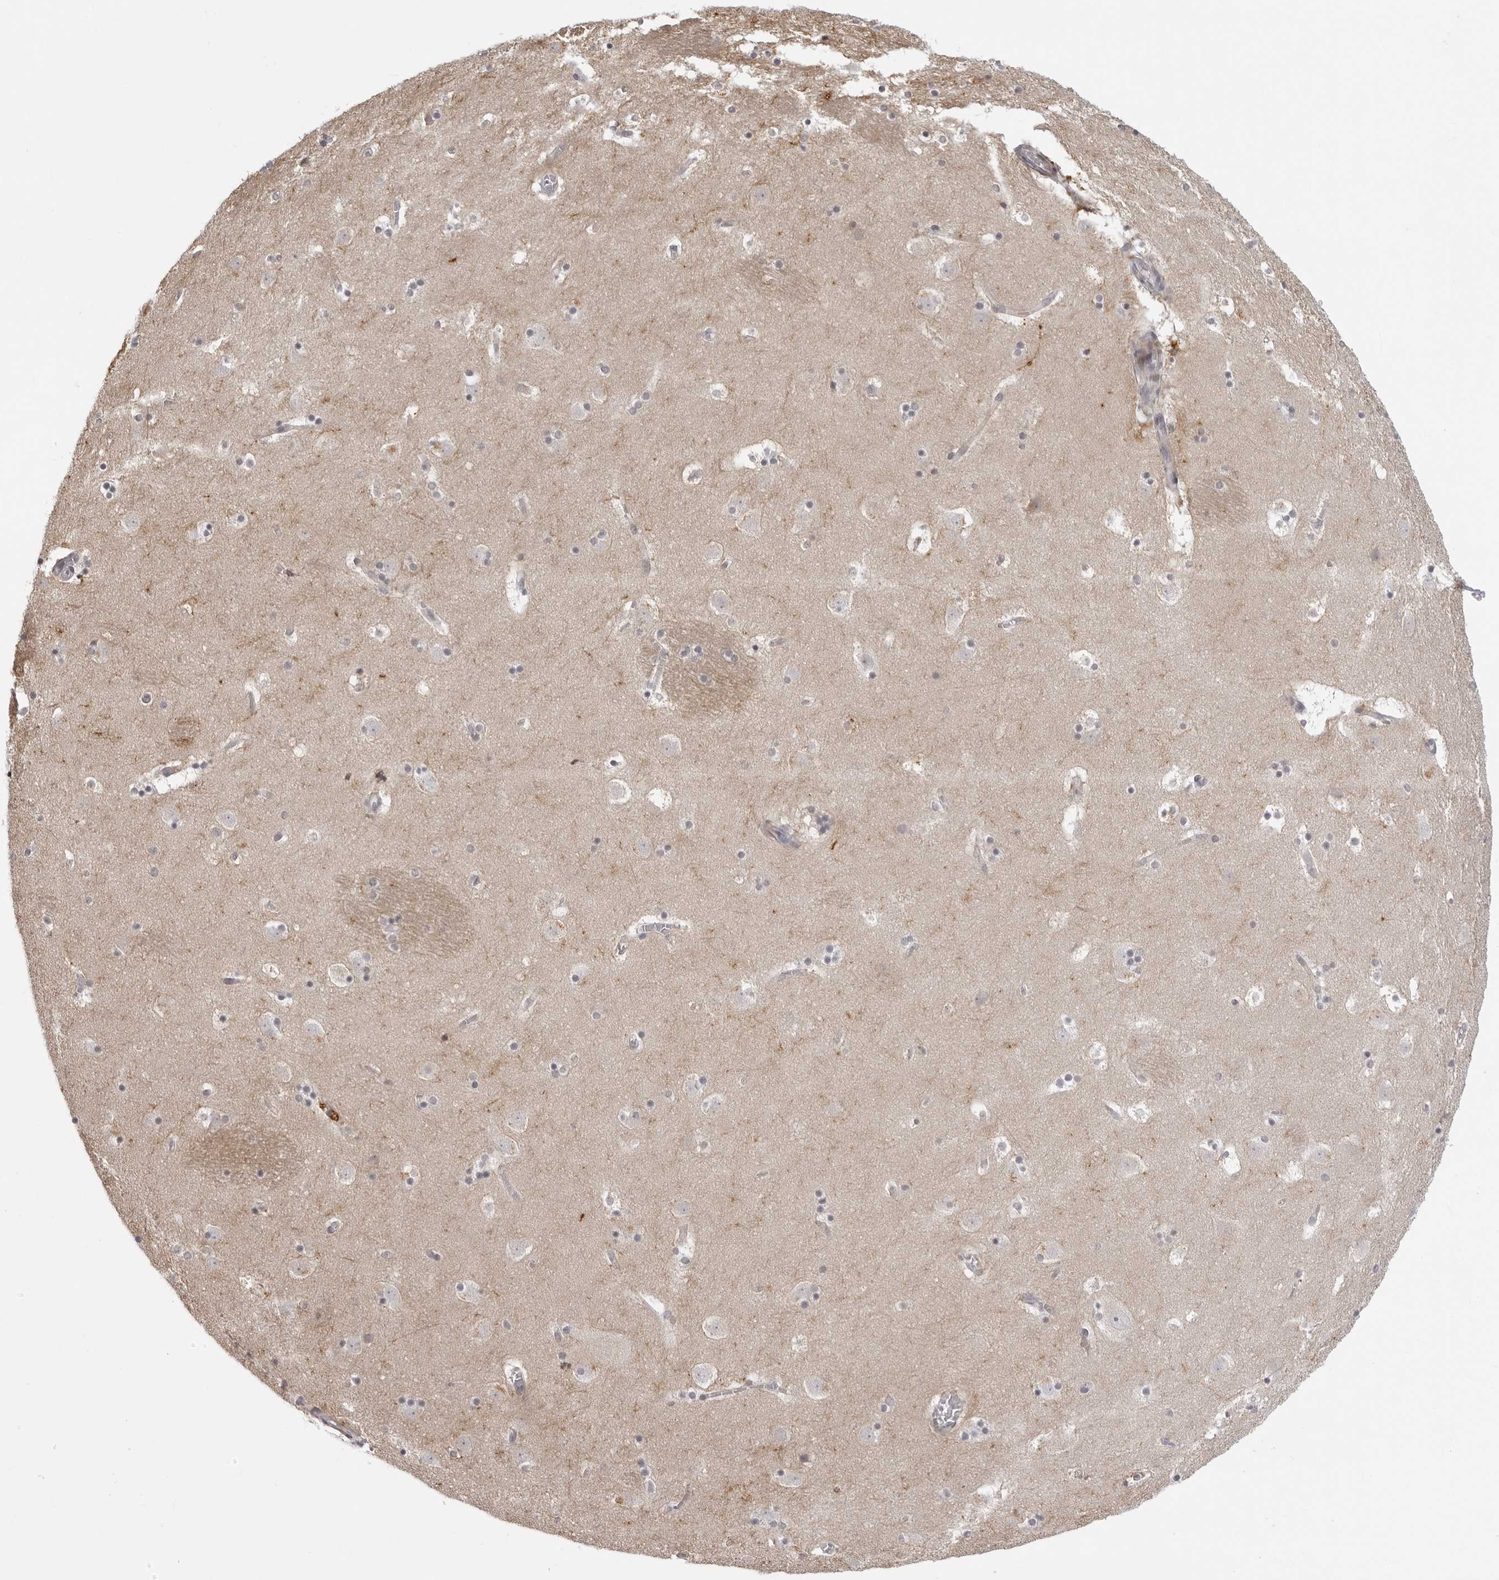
{"staining": {"intensity": "moderate", "quantity": "<25%", "location": "cytoplasmic/membranous"}, "tissue": "caudate", "cell_type": "Glial cells", "image_type": "normal", "snomed": [{"axis": "morphology", "description": "Normal tissue, NOS"}, {"axis": "topography", "description": "Lateral ventricle wall"}], "caption": "Protein expression analysis of benign human caudate reveals moderate cytoplasmic/membranous positivity in about <25% of glial cells. The protein of interest is stained brown, and the nuclei are stained in blue (DAB IHC with brightfield microscopy, high magnification).", "gene": "SUGCT", "patient": {"sex": "male", "age": 45}}